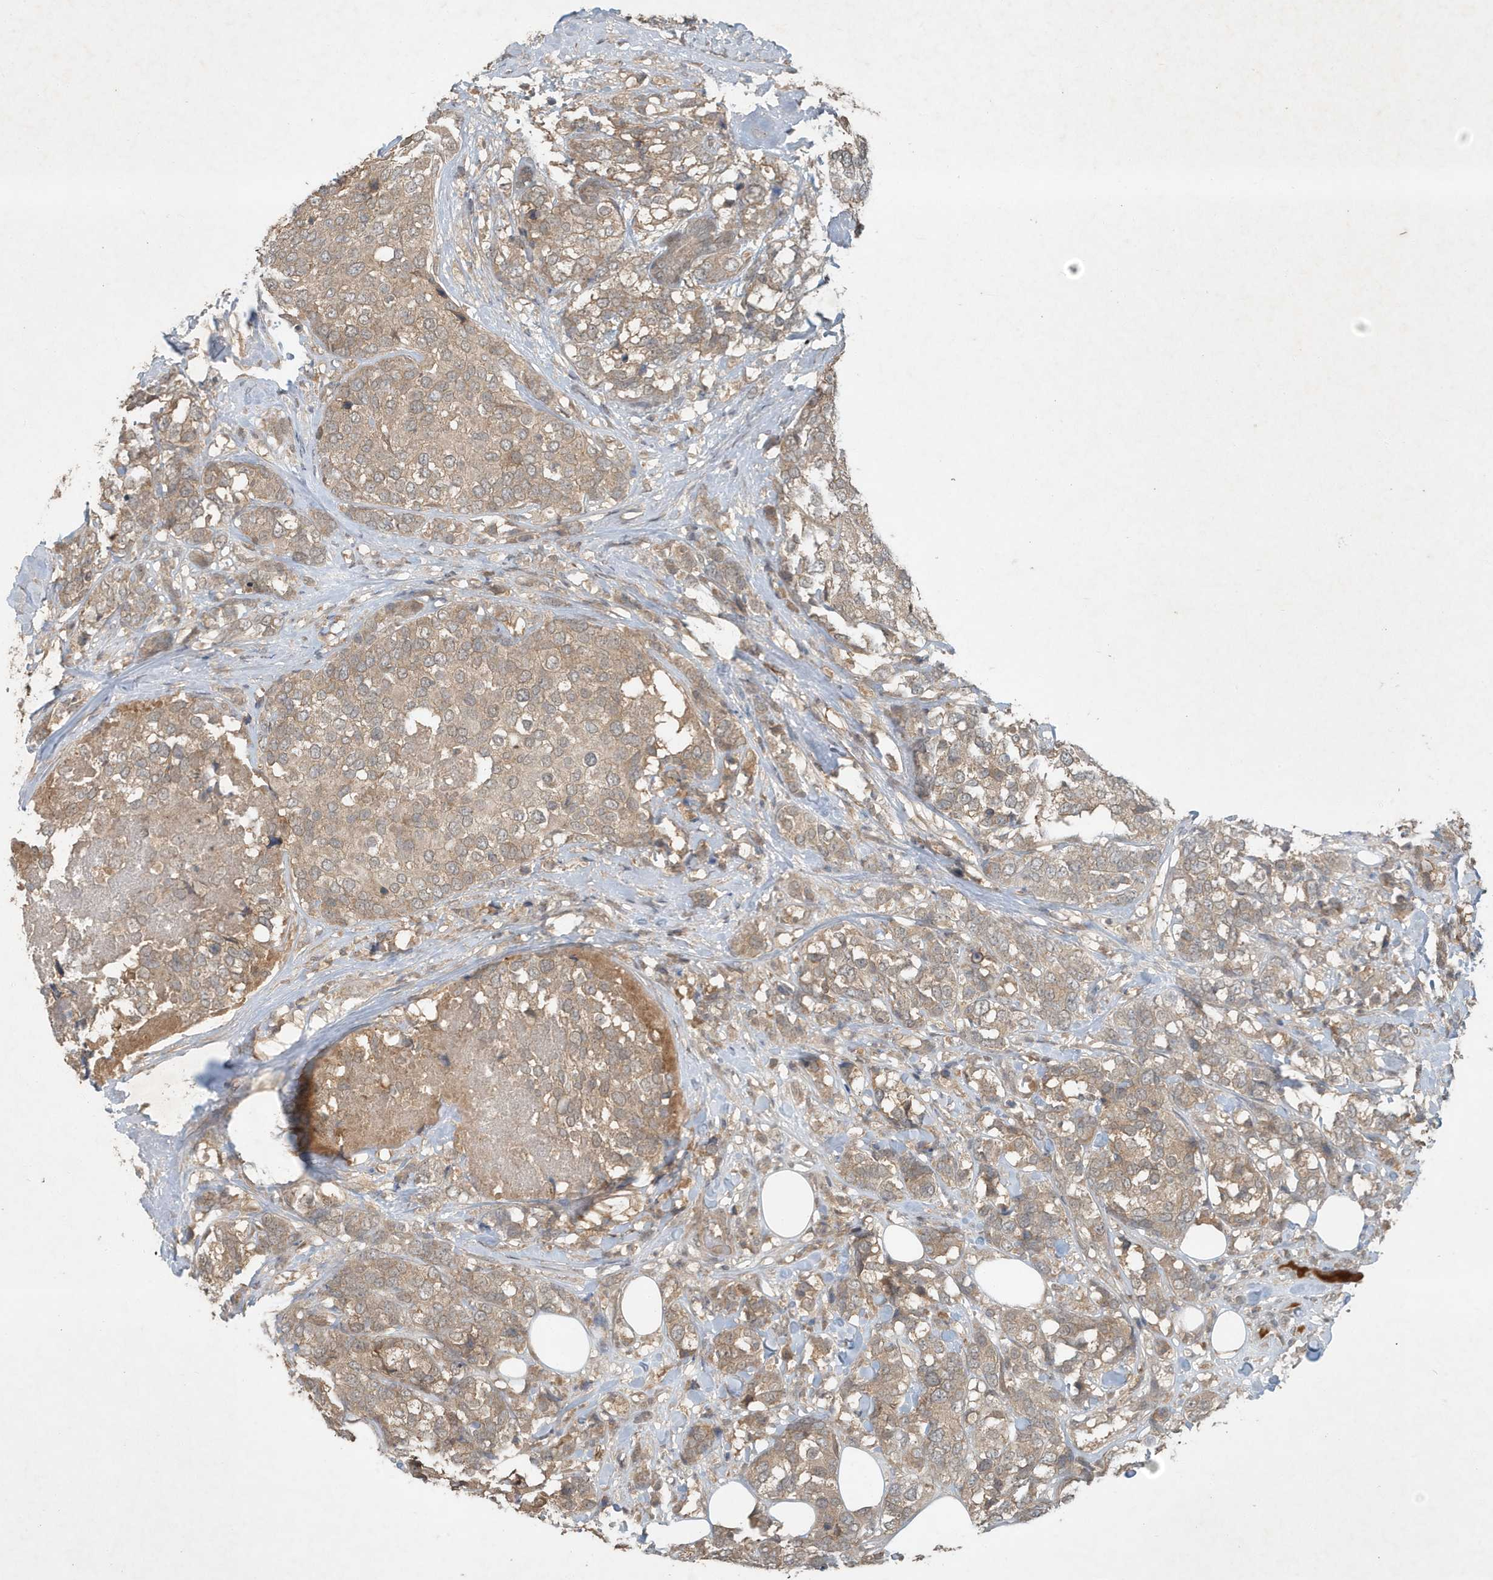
{"staining": {"intensity": "weak", "quantity": ">75%", "location": "cytoplasmic/membranous"}, "tissue": "breast cancer", "cell_type": "Tumor cells", "image_type": "cancer", "snomed": [{"axis": "morphology", "description": "Lobular carcinoma"}, {"axis": "topography", "description": "Breast"}], "caption": "Immunohistochemical staining of human lobular carcinoma (breast) displays low levels of weak cytoplasmic/membranous expression in about >75% of tumor cells.", "gene": "ABCB9", "patient": {"sex": "female", "age": 59}}